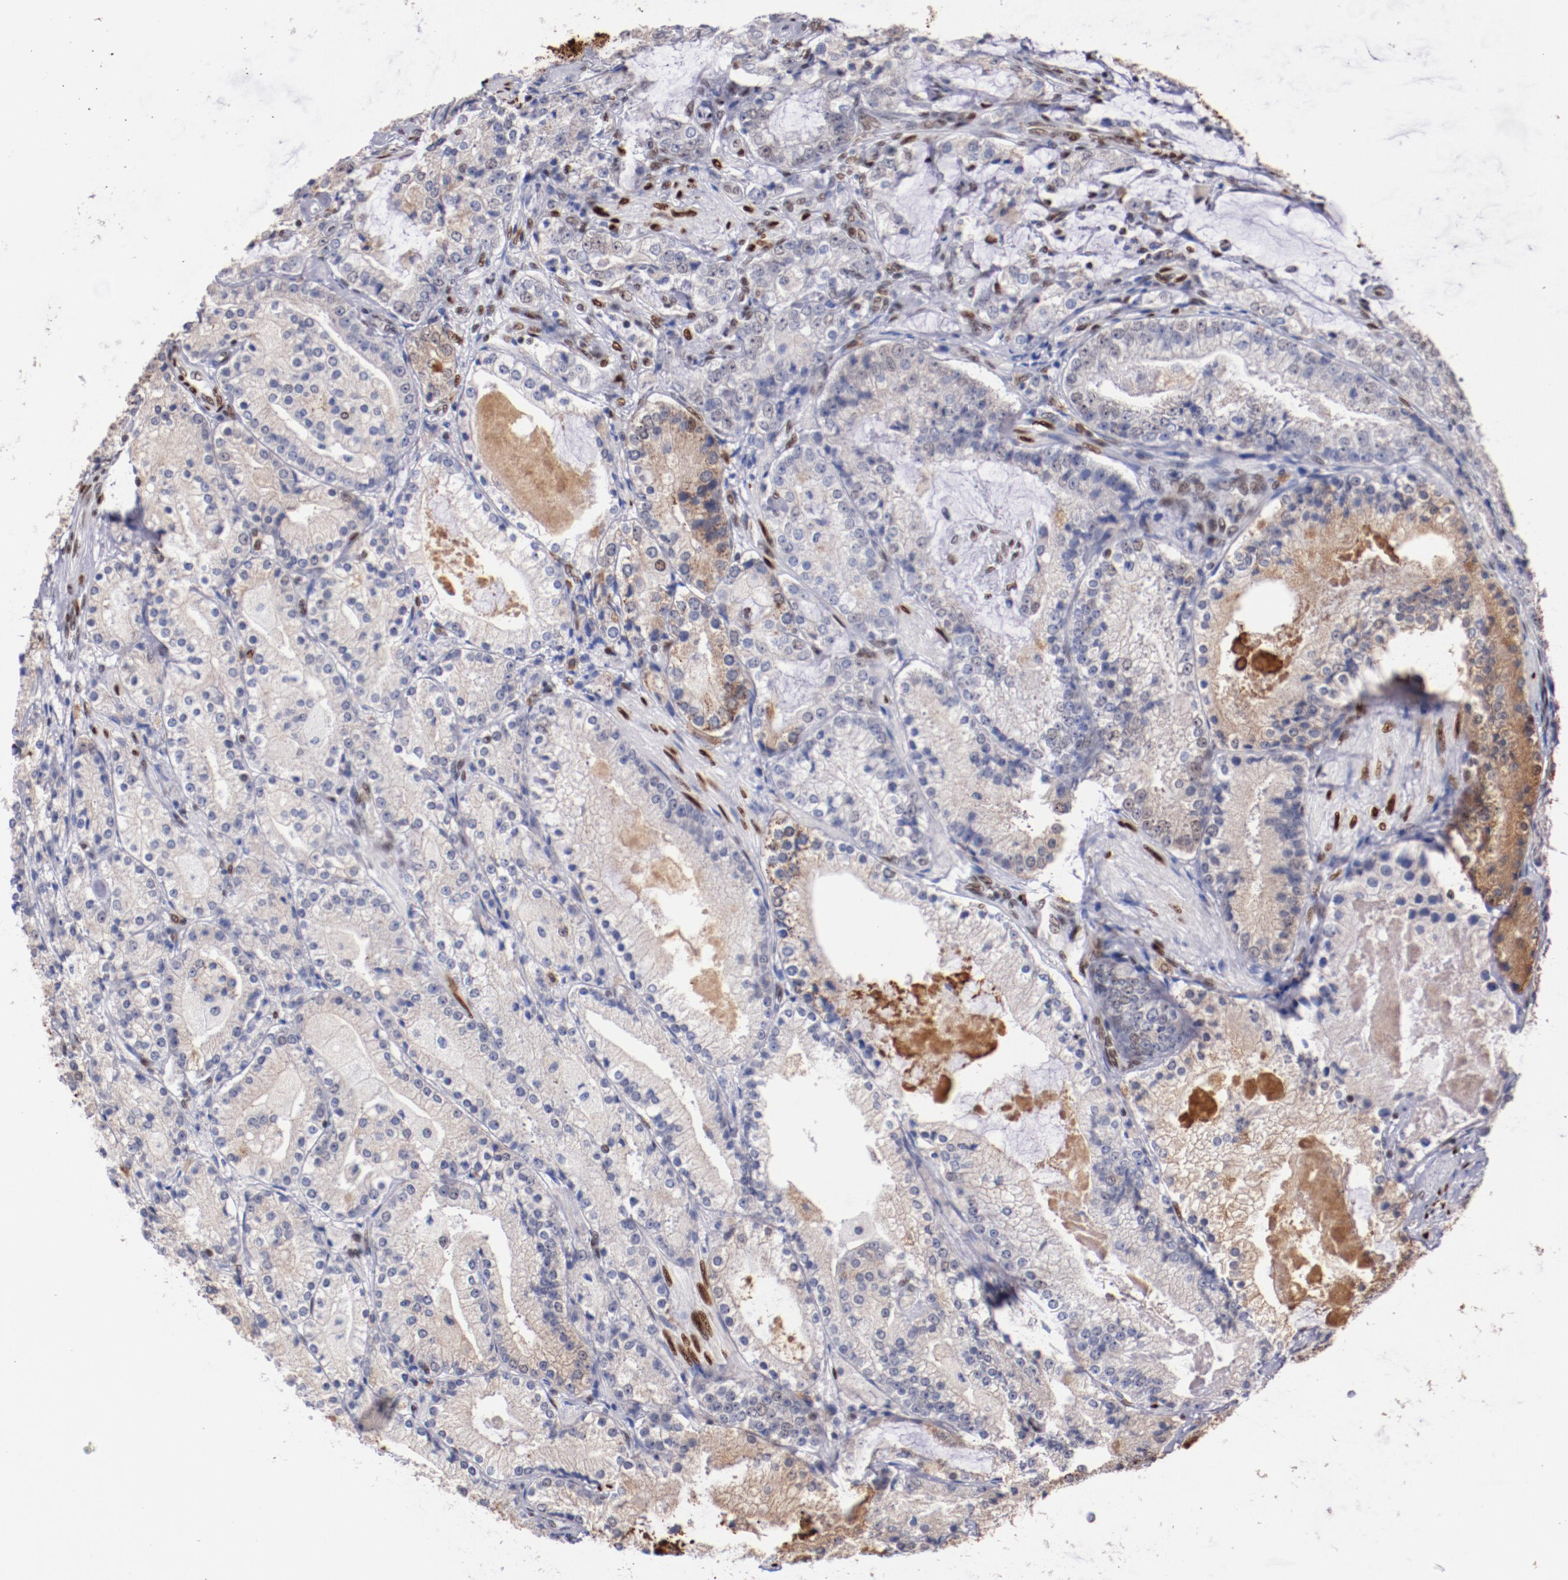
{"staining": {"intensity": "weak", "quantity": "25%-75%", "location": "cytoplasmic/membranous"}, "tissue": "prostate cancer", "cell_type": "Tumor cells", "image_type": "cancer", "snomed": [{"axis": "morphology", "description": "Adenocarcinoma, High grade"}, {"axis": "topography", "description": "Prostate"}], "caption": "A brown stain highlights weak cytoplasmic/membranous staining of a protein in prostate cancer tumor cells.", "gene": "SRF", "patient": {"sex": "male", "age": 63}}